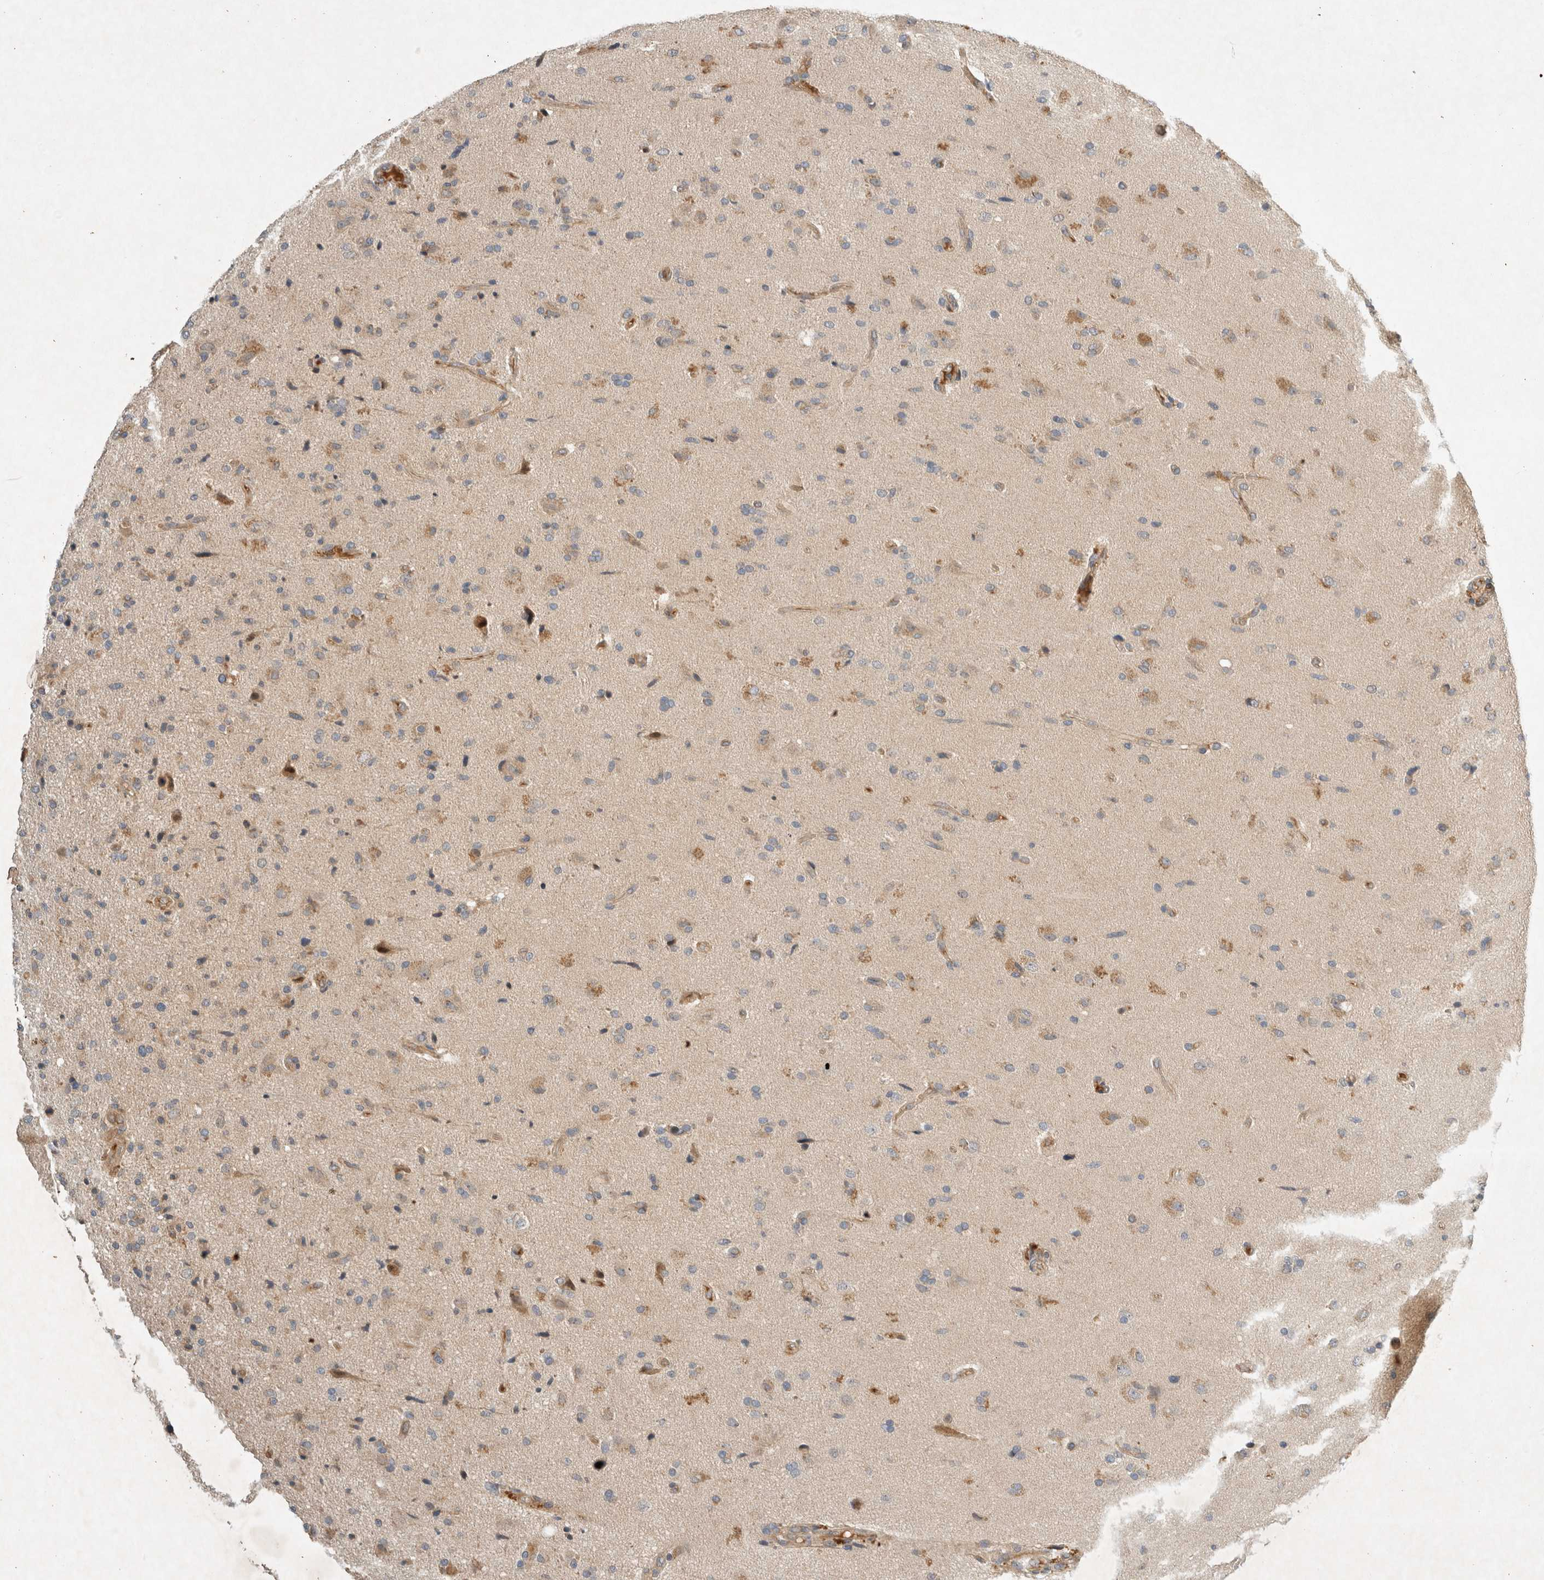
{"staining": {"intensity": "weak", "quantity": "25%-75%", "location": "cytoplasmic/membranous"}, "tissue": "glioma", "cell_type": "Tumor cells", "image_type": "cancer", "snomed": [{"axis": "morphology", "description": "Glioma, malignant, High grade"}, {"axis": "topography", "description": "Brain"}], "caption": "Malignant glioma (high-grade) tissue displays weak cytoplasmic/membranous staining in approximately 25%-75% of tumor cells, visualized by immunohistochemistry.", "gene": "ARMC9", "patient": {"sex": "male", "age": 72}}